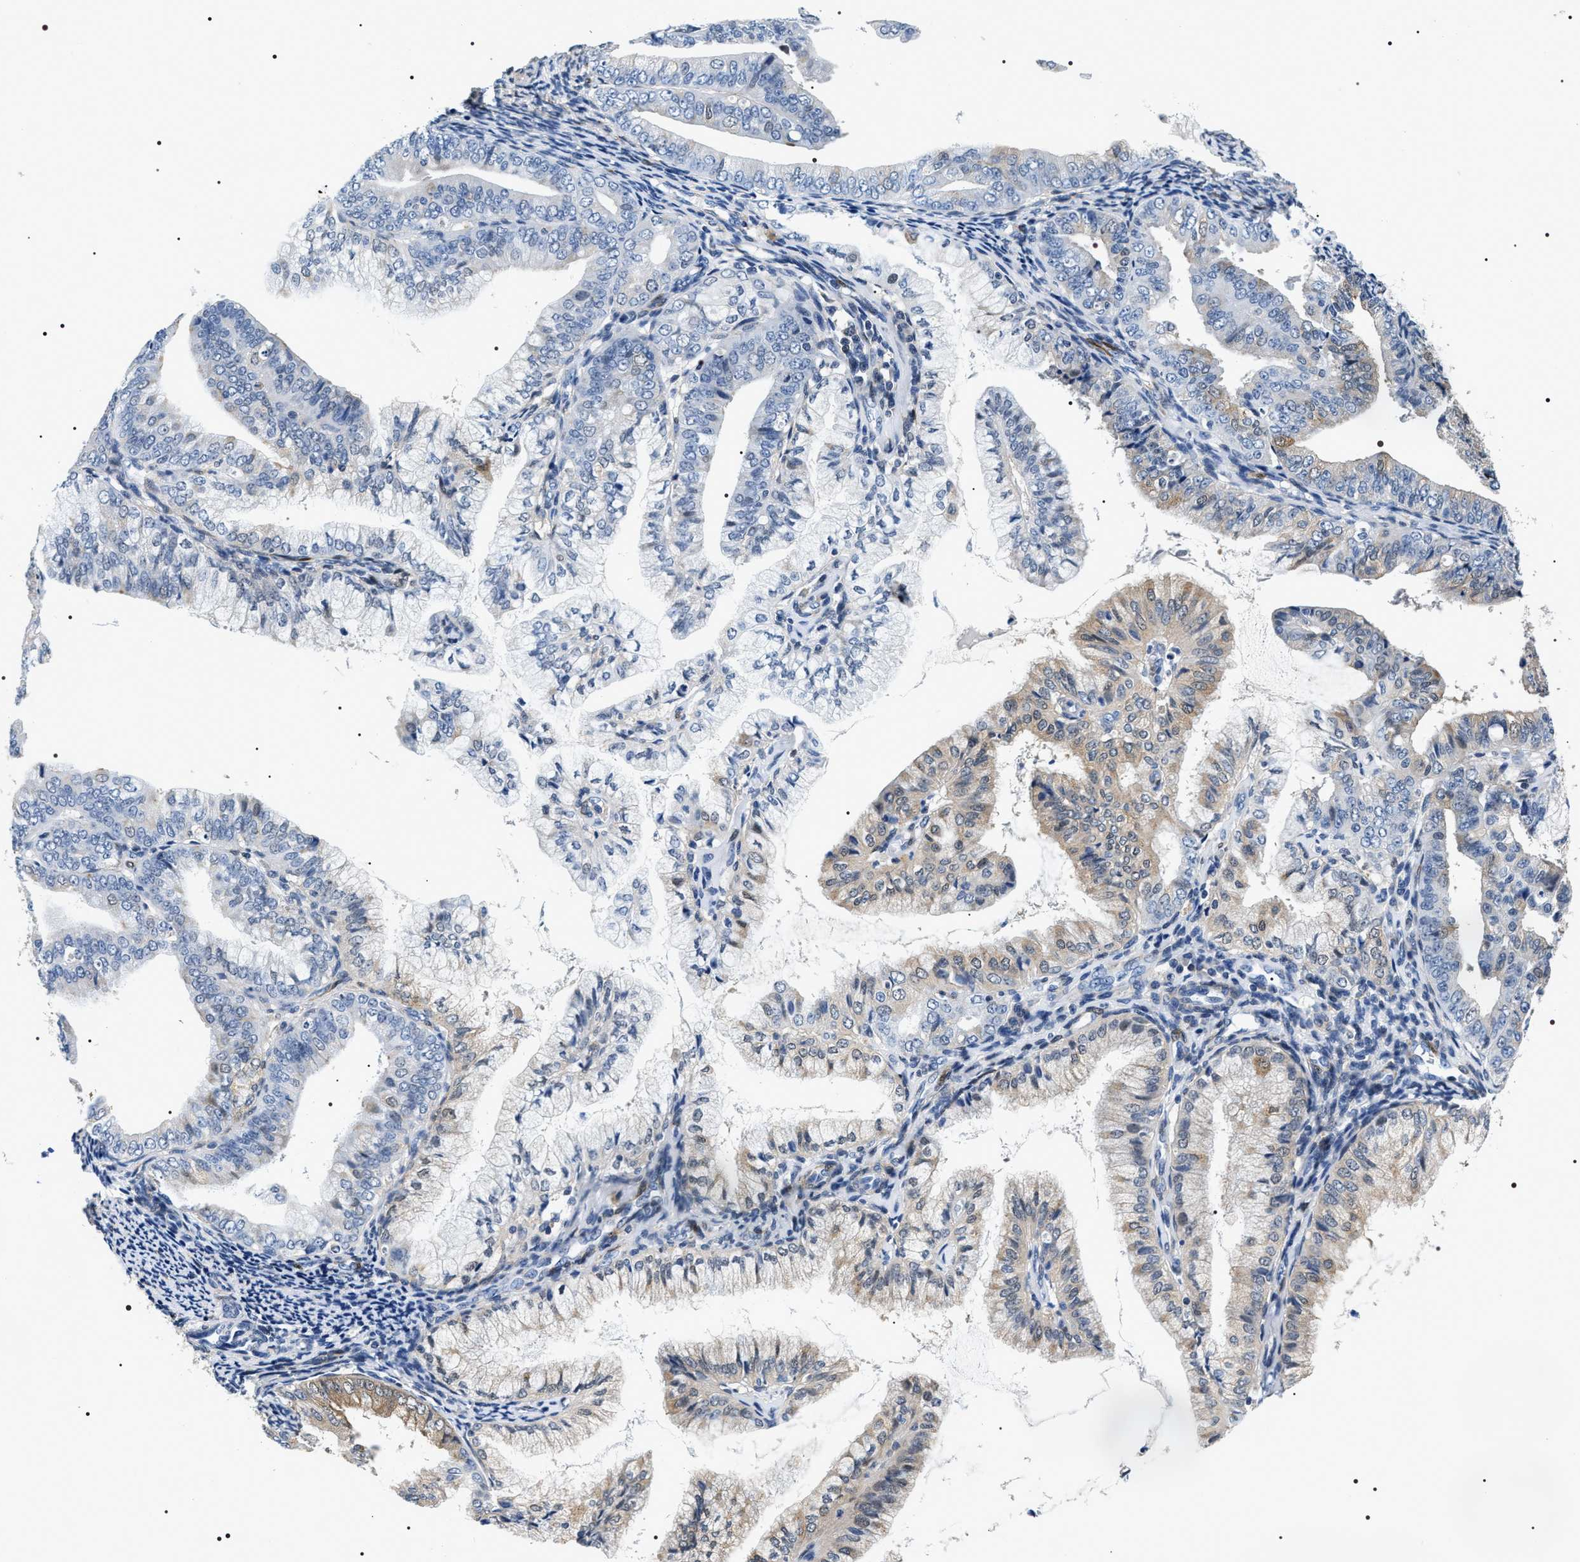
{"staining": {"intensity": "weak", "quantity": "25%-75%", "location": "cytoplasmic/membranous"}, "tissue": "endometrial cancer", "cell_type": "Tumor cells", "image_type": "cancer", "snomed": [{"axis": "morphology", "description": "Adenocarcinoma, NOS"}, {"axis": "topography", "description": "Endometrium"}], "caption": "Immunohistochemical staining of human endometrial cancer (adenocarcinoma) reveals low levels of weak cytoplasmic/membranous protein staining in approximately 25%-75% of tumor cells.", "gene": "BAG2", "patient": {"sex": "female", "age": 63}}